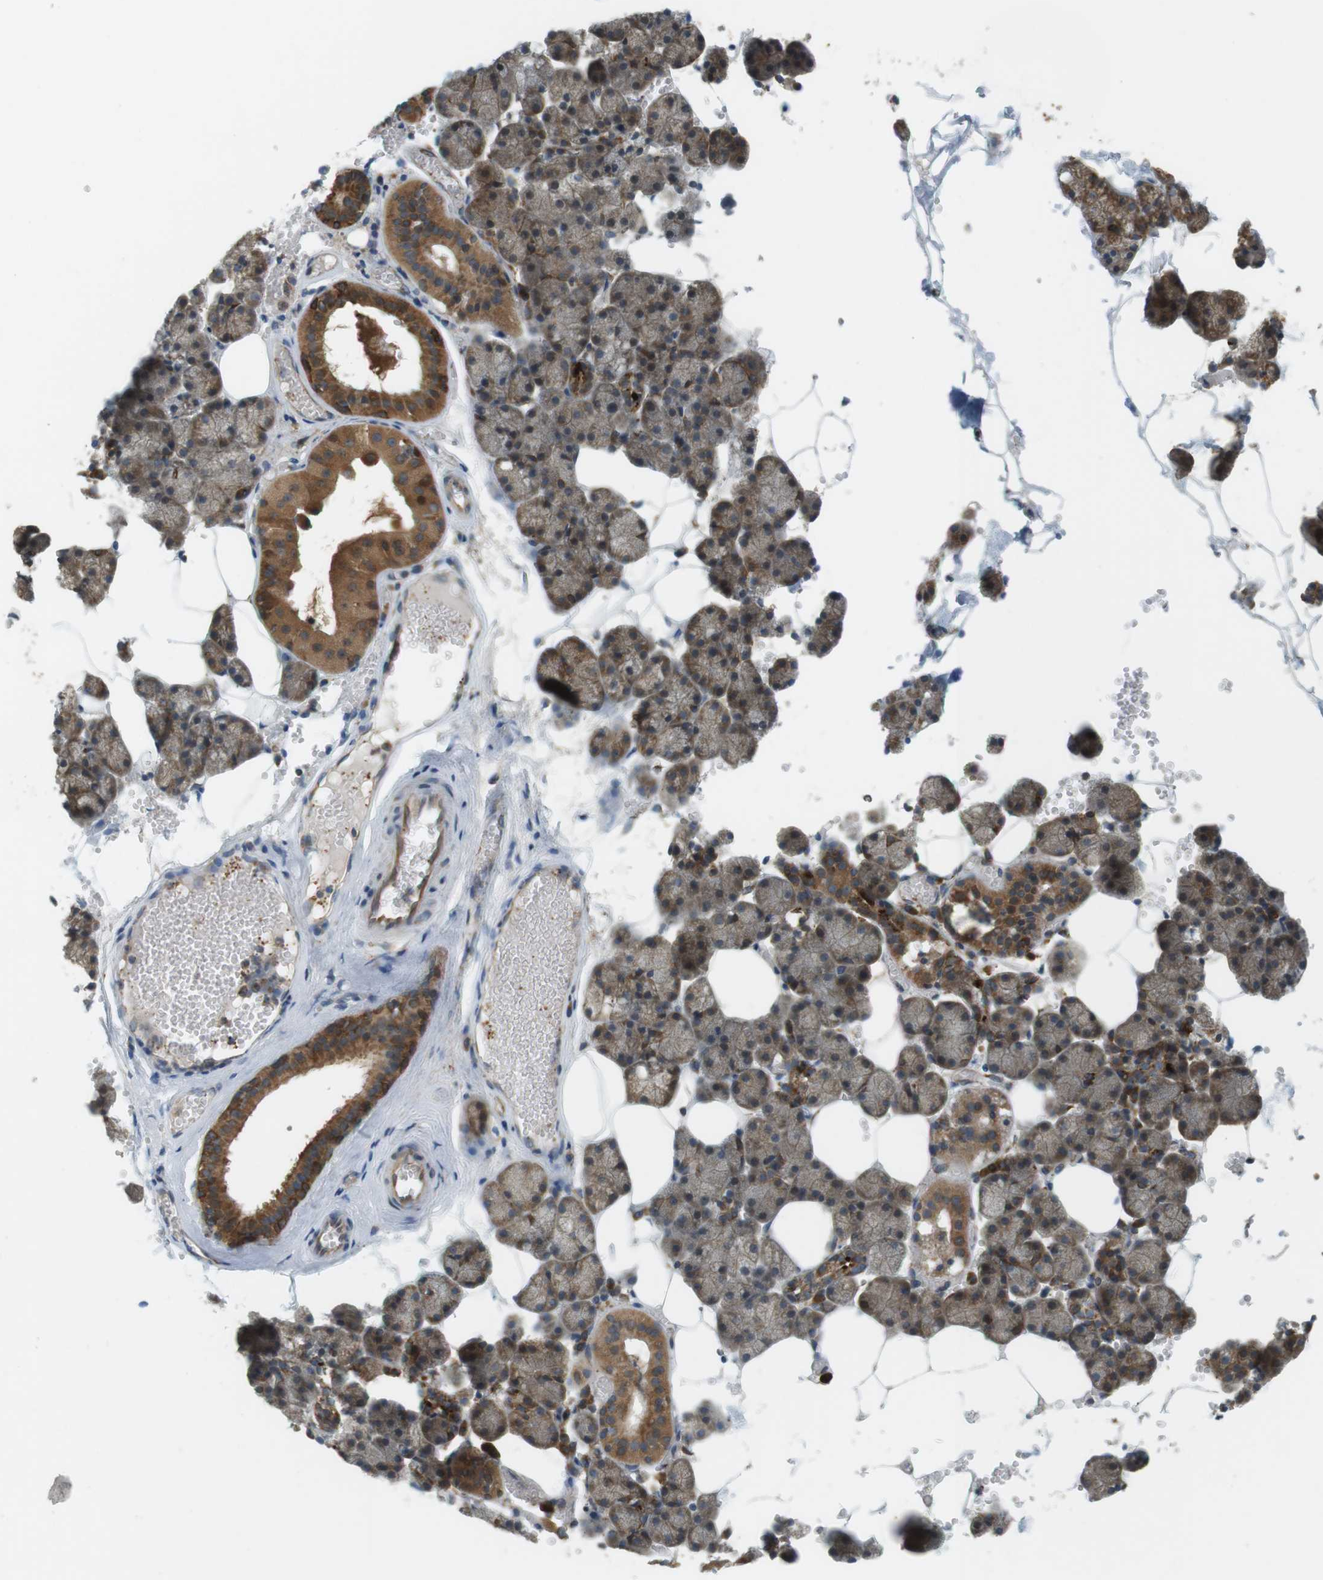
{"staining": {"intensity": "strong", "quantity": ">75%", "location": "cytoplasmic/membranous"}, "tissue": "salivary gland", "cell_type": "Glandular cells", "image_type": "normal", "snomed": [{"axis": "morphology", "description": "Normal tissue, NOS"}, {"axis": "topography", "description": "Salivary gland"}], "caption": "Brown immunohistochemical staining in benign salivary gland shows strong cytoplasmic/membranous positivity in about >75% of glandular cells. The protein is shown in brown color, while the nuclei are stained blue.", "gene": "SLC41A1", "patient": {"sex": "male", "age": 62}}